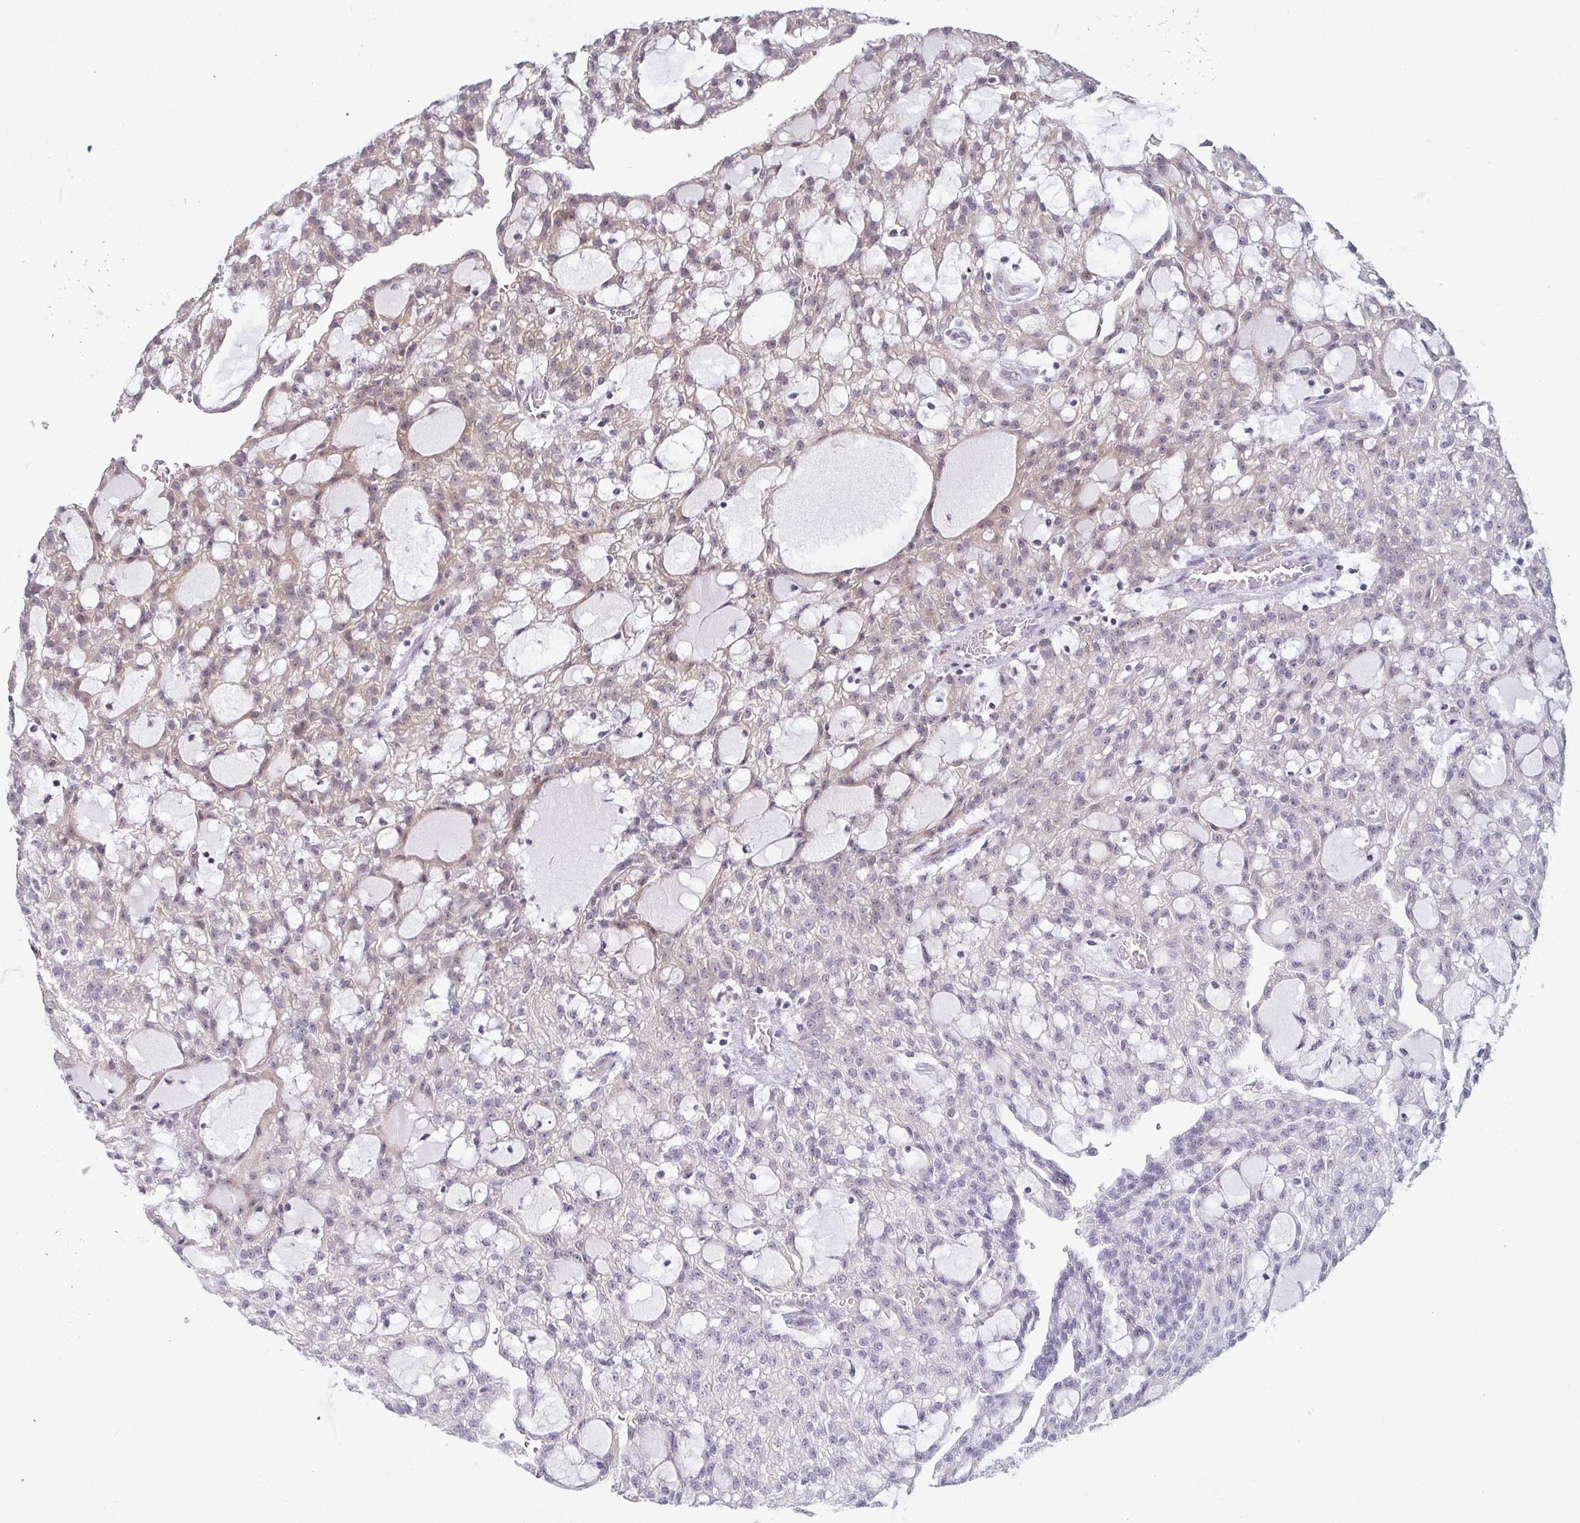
{"staining": {"intensity": "weak", "quantity": "<25%", "location": "cytoplasmic/membranous,nuclear"}, "tissue": "renal cancer", "cell_type": "Tumor cells", "image_type": "cancer", "snomed": [{"axis": "morphology", "description": "Adenocarcinoma, NOS"}, {"axis": "topography", "description": "Kidney"}], "caption": "IHC image of neoplastic tissue: renal cancer (adenocarcinoma) stained with DAB (3,3'-diaminobenzidine) reveals no significant protein positivity in tumor cells.", "gene": "GSTM1", "patient": {"sex": "male", "age": 63}}